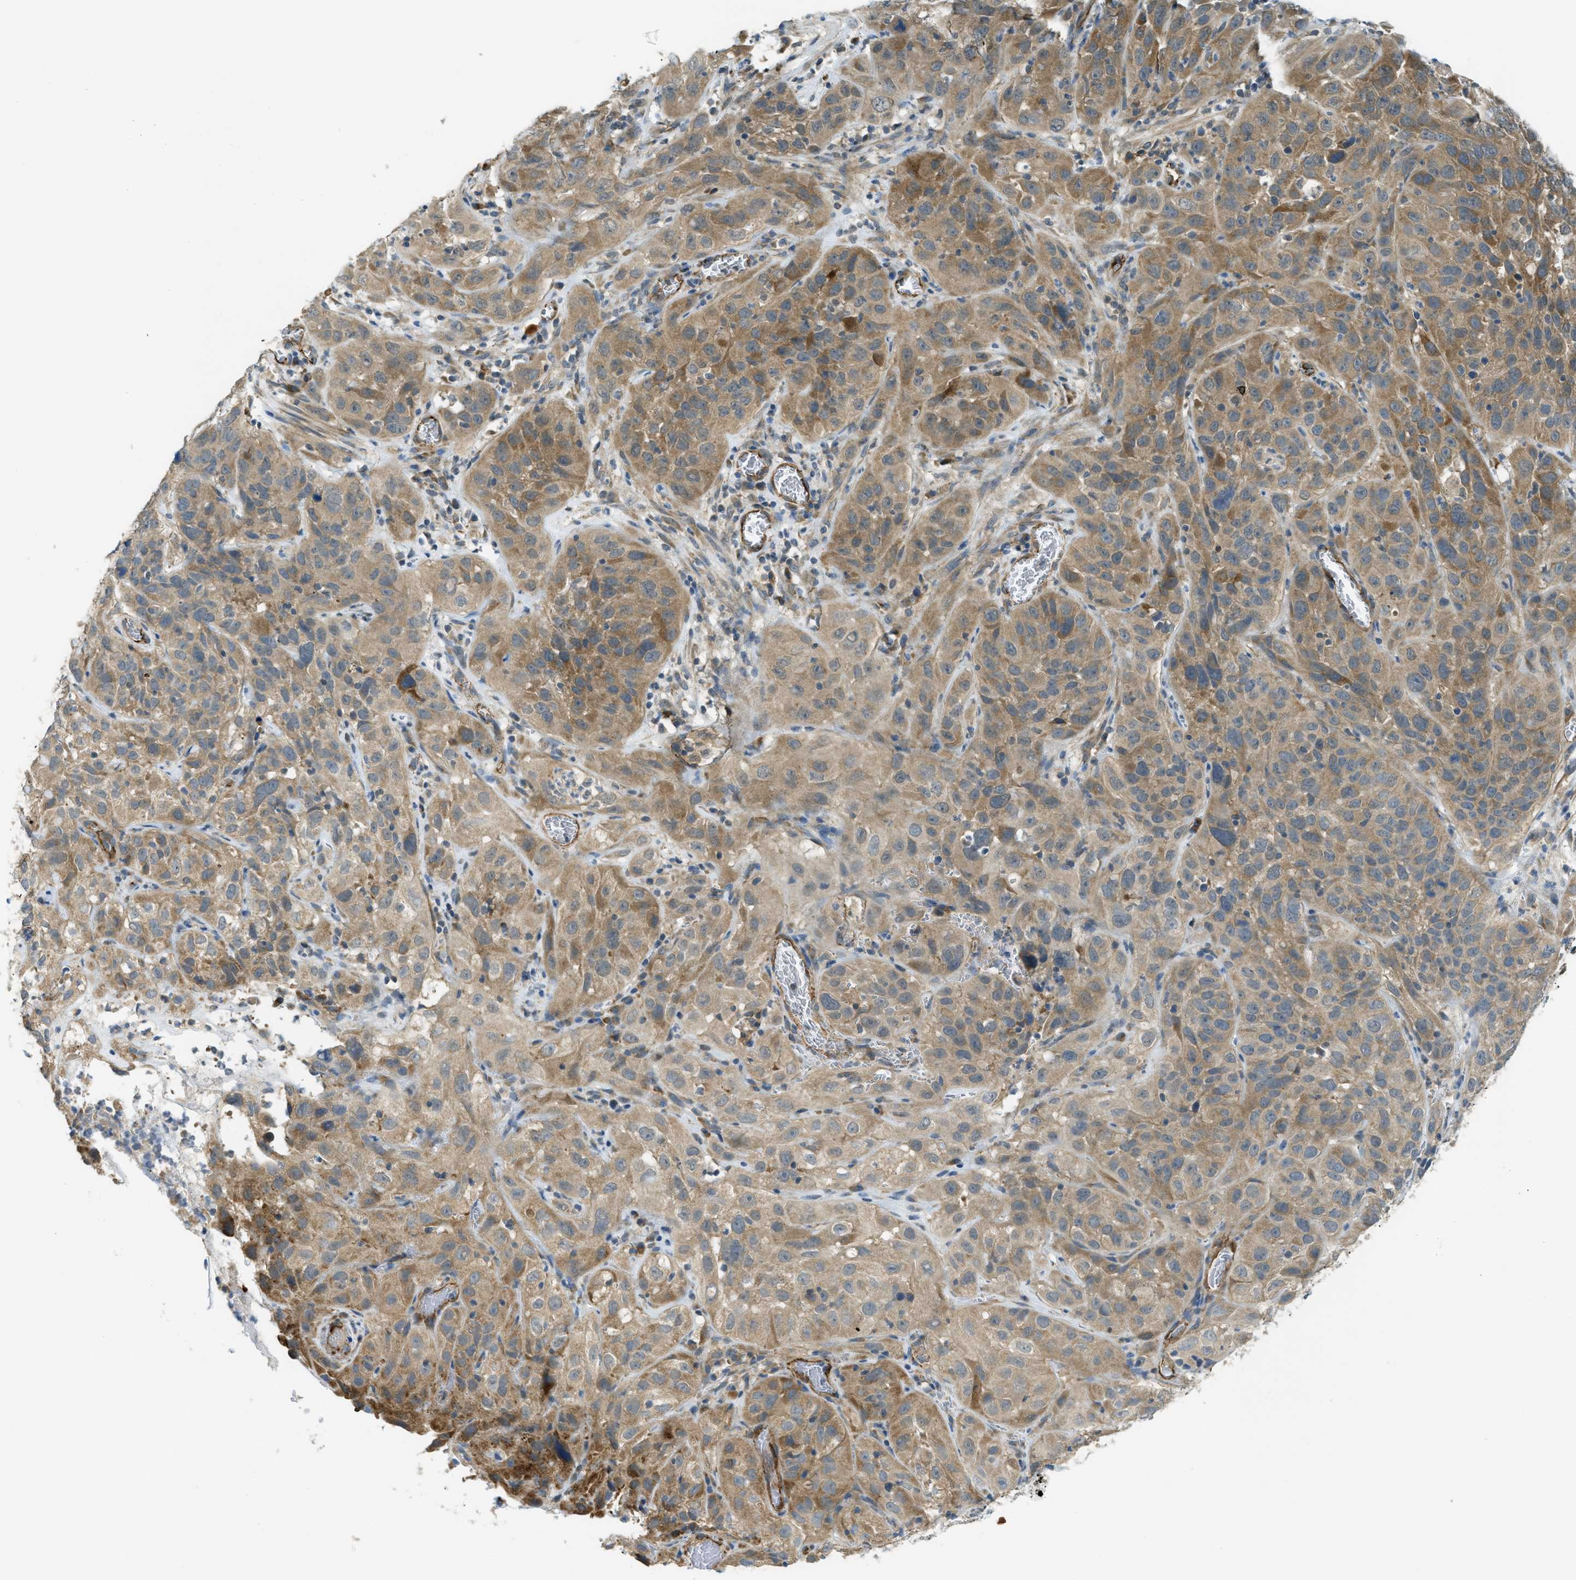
{"staining": {"intensity": "moderate", "quantity": ">75%", "location": "cytoplasmic/membranous"}, "tissue": "cervical cancer", "cell_type": "Tumor cells", "image_type": "cancer", "snomed": [{"axis": "morphology", "description": "Squamous cell carcinoma, NOS"}, {"axis": "topography", "description": "Cervix"}], "caption": "A brown stain shows moderate cytoplasmic/membranous expression of a protein in human cervical squamous cell carcinoma tumor cells.", "gene": "JCAD", "patient": {"sex": "female", "age": 32}}